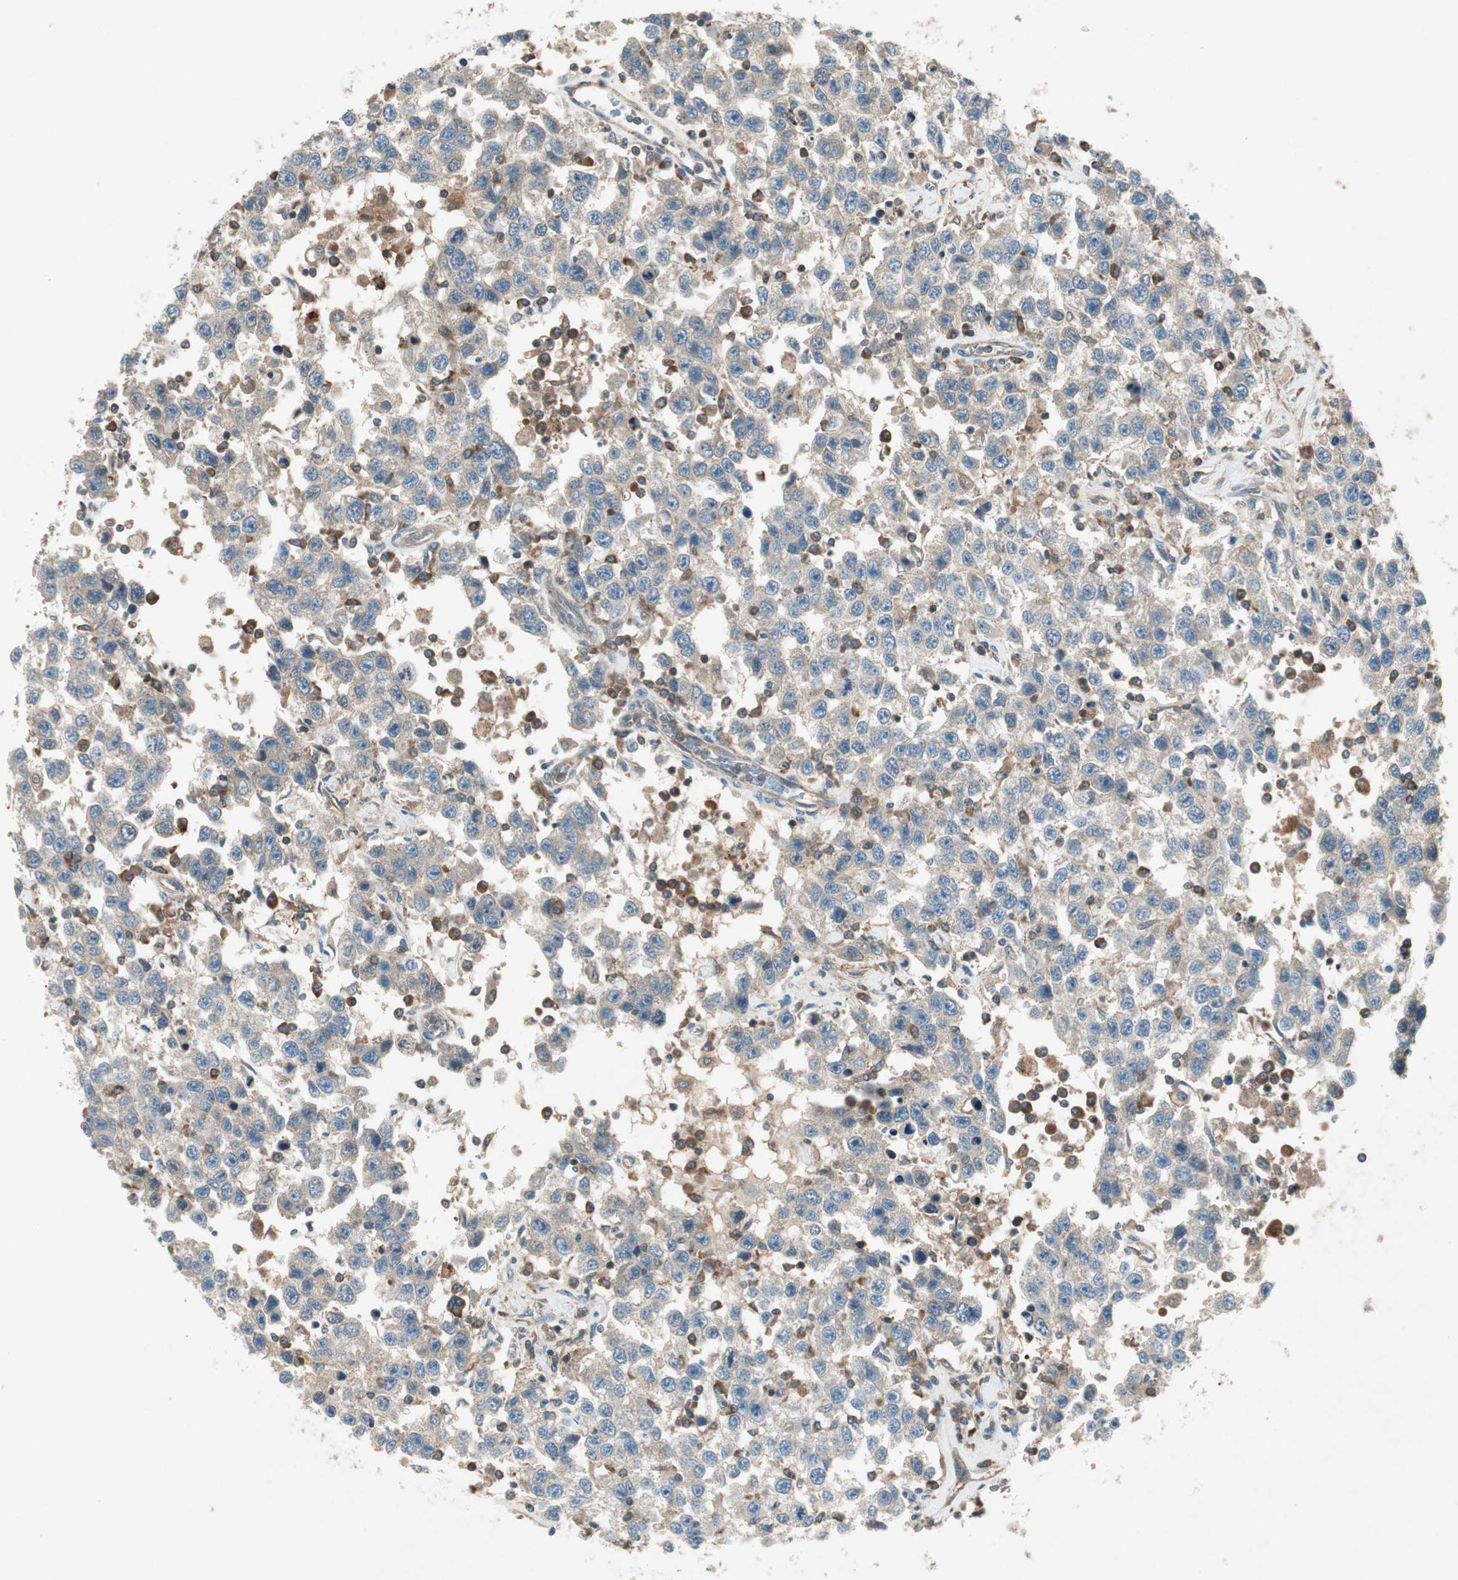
{"staining": {"intensity": "weak", "quantity": ">75%", "location": "cytoplasmic/membranous"}, "tissue": "testis cancer", "cell_type": "Tumor cells", "image_type": "cancer", "snomed": [{"axis": "morphology", "description": "Seminoma, NOS"}, {"axis": "topography", "description": "Testis"}], "caption": "Tumor cells demonstrate low levels of weak cytoplasmic/membranous expression in about >75% of cells in human testis seminoma. The protein of interest is stained brown, and the nuclei are stained in blue (DAB IHC with brightfield microscopy, high magnification).", "gene": "CHADL", "patient": {"sex": "male", "age": 41}}